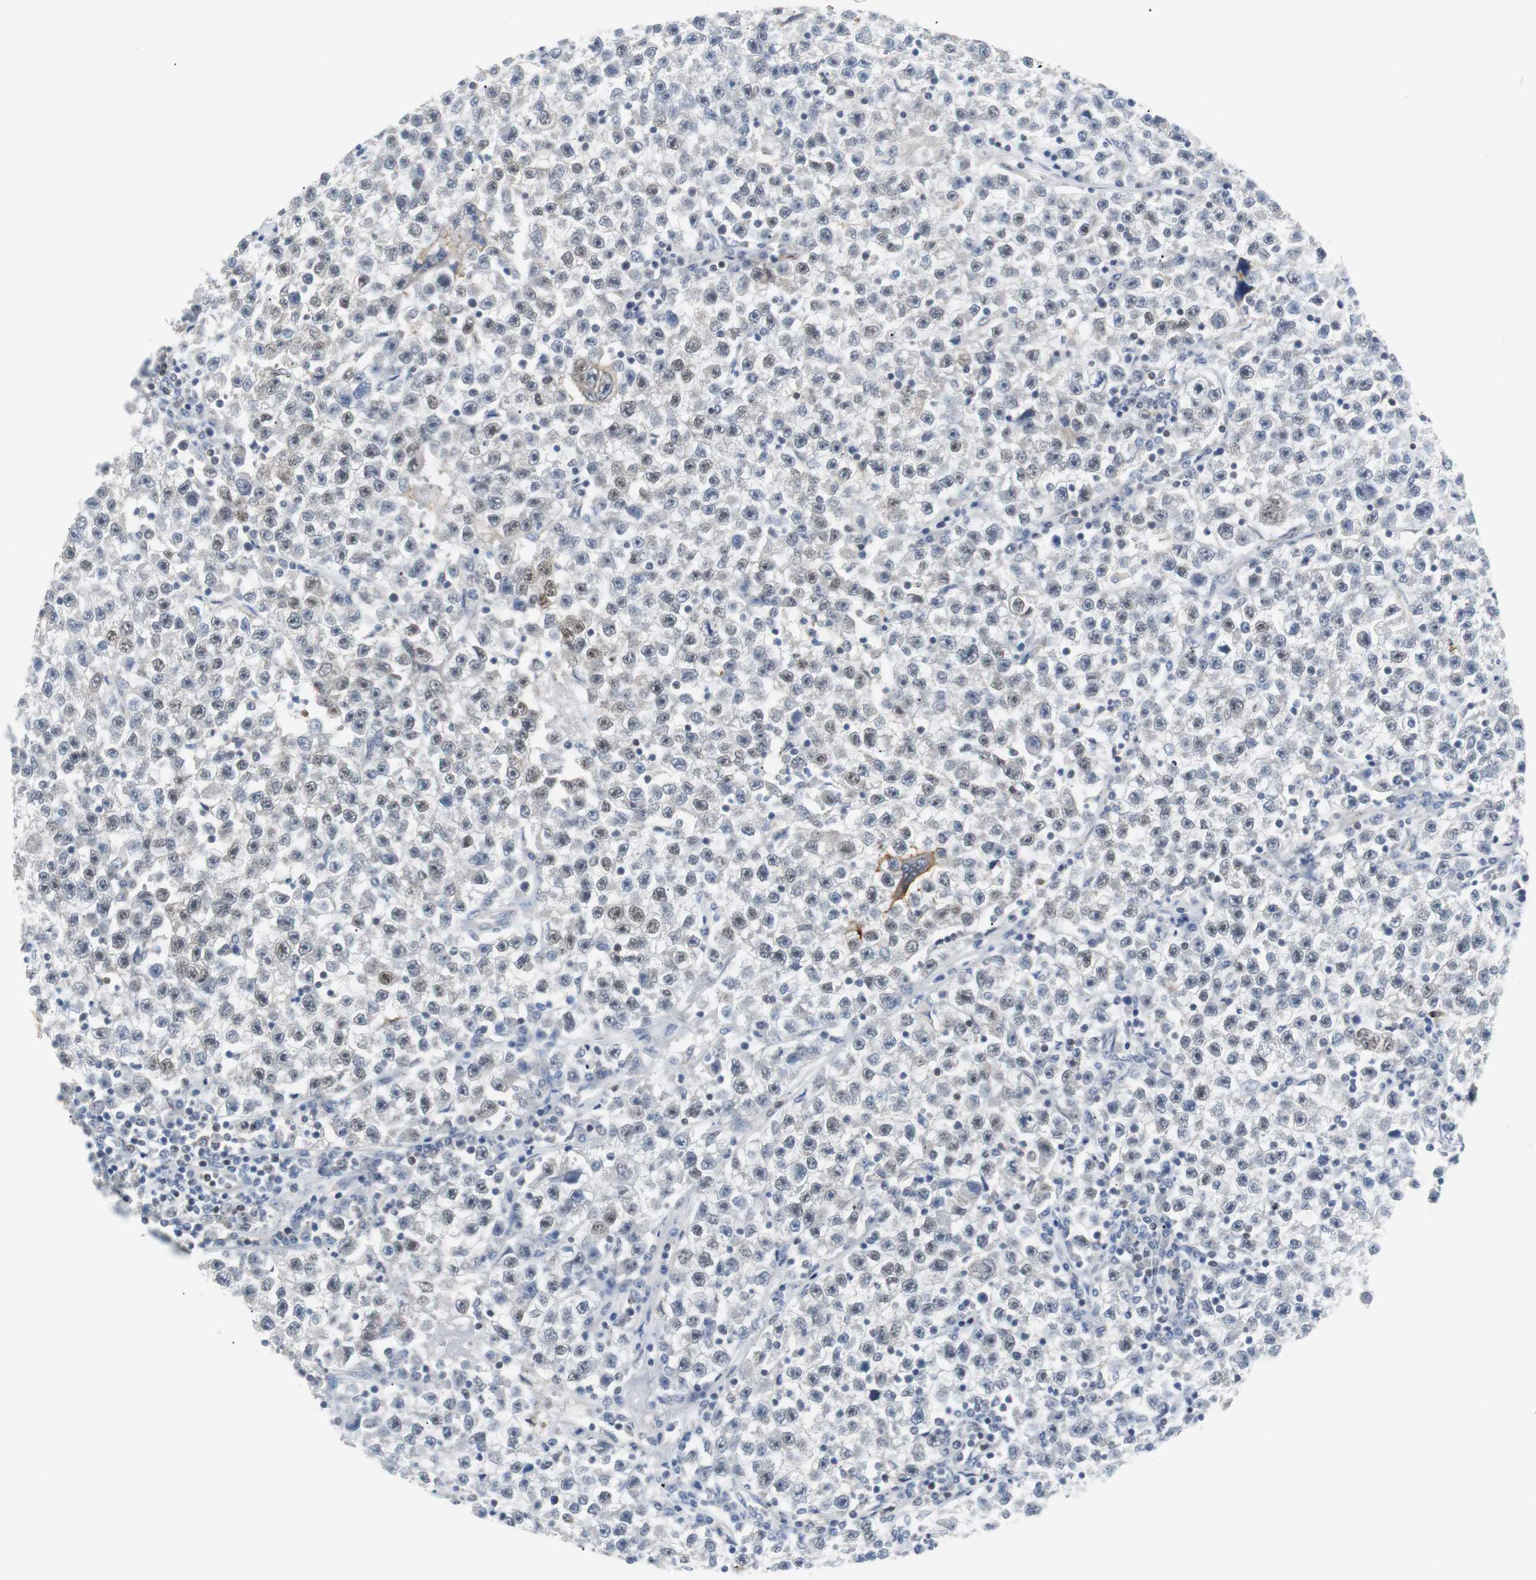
{"staining": {"intensity": "weak", "quantity": "<25%", "location": "nuclear"}, "tissue": "testis cancer", "cell_type": "Tumor cells", "image_type": "cancer", "snomed": [{"axis": "morphology", "description": "Seminoma, NOS"}, {"axis": "topography", "description": "Testis"}], "caption": "Tumor cells show no significant positivity in seminoma (testis).", "gene": "SIRT1", "patient": {"sex": "male", "age": 22}}